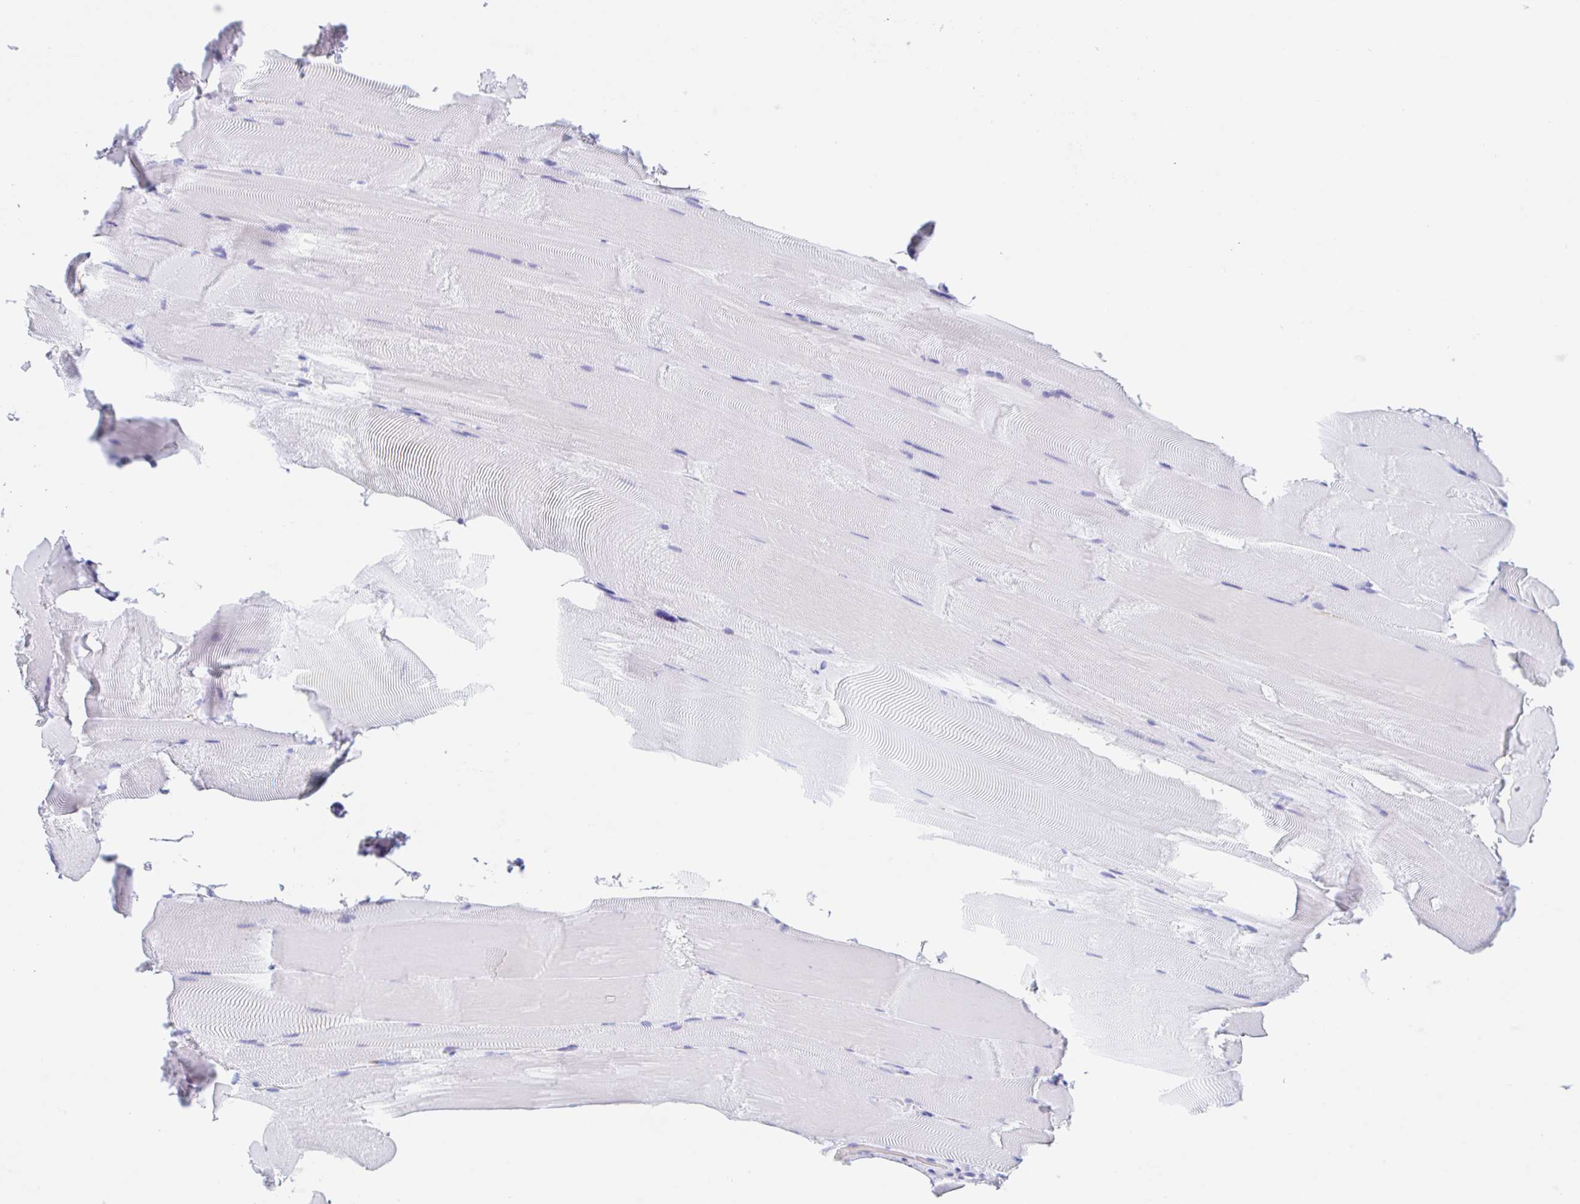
{"staining": {"intensity": "negative", "quantity": "none", "location": "none"}, "tissue": "skeletal muscle", "cell_type": "Myocytes", "image_type": "normal", "snomed": [{"axis": "morphology", "description": "Normal tissue, NOS"}, {"axis": "topography", "description": "Skeletal muscle"}], "caption": "The photomicrograph reveals no significant staining in myocytes of skeletal muscle. (Brightfield microscopy of DAB (3,3'-diaminobenzidine) immunohistochemistry (IHC) at high magnification).", "gene": "ANKRD9", "patient": {"sex": "female", "age": 64}}